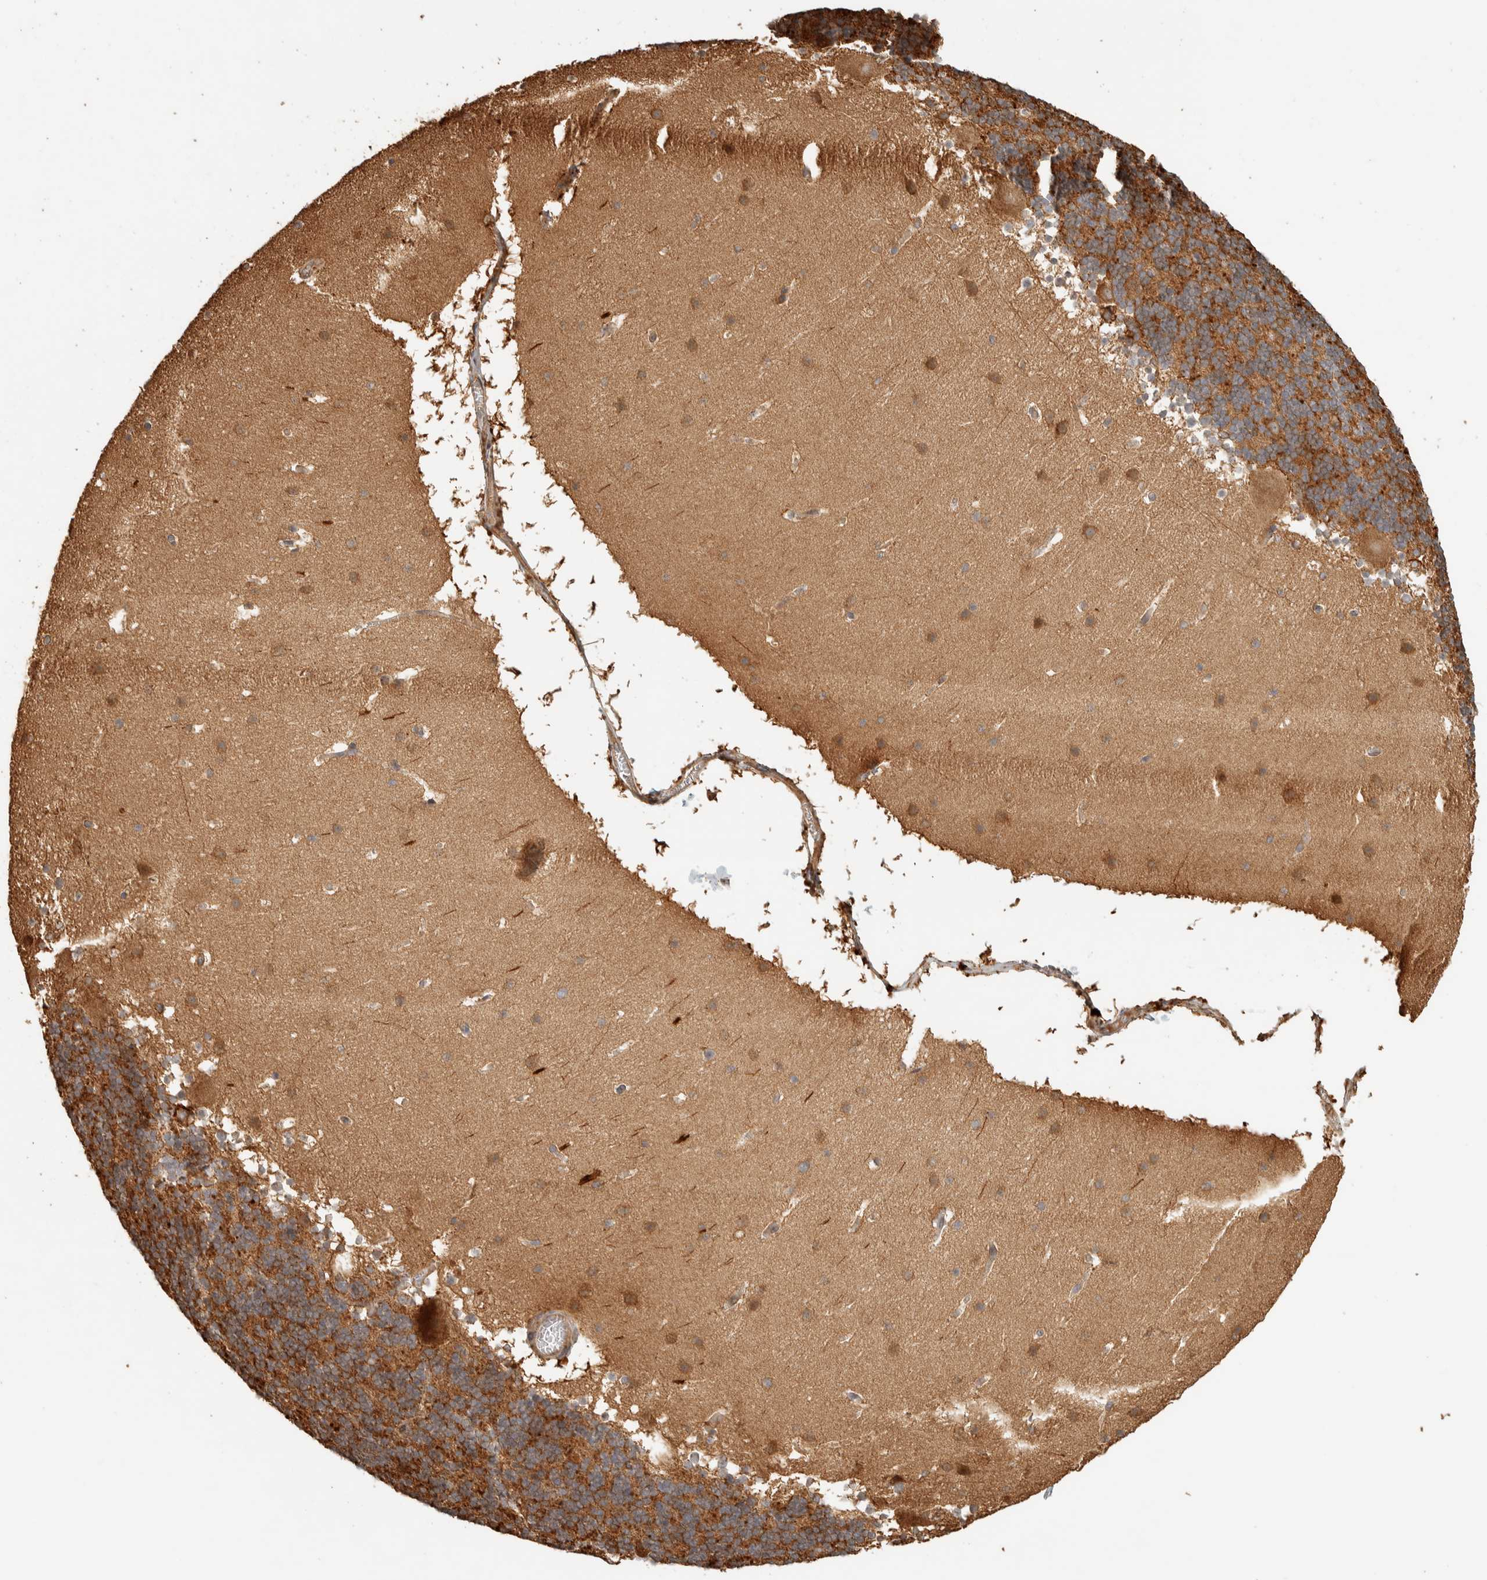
{"staining": {"intensity": "moderate", "quantity": "25%-75%", "location": "cytoplasmic/membranous"}, "tissue": "cerebellum", "cell_type": "Cells in granular layer", "image_type": "normal", "snomed": [{"axis": "morphology", "description": "Normal tissue, NOS"}, {"axis": "topography", "description": "Cerebellum"}], "caption": "Approximately 25%-75% of cells in granular layer in normal cerebellum reveal moderate cytoplasmic/membranous protein expression as visualized by brown immunohistochemical staining.", "gene": "EXOC7", "patient": {"sex": "male", "age": 45}}